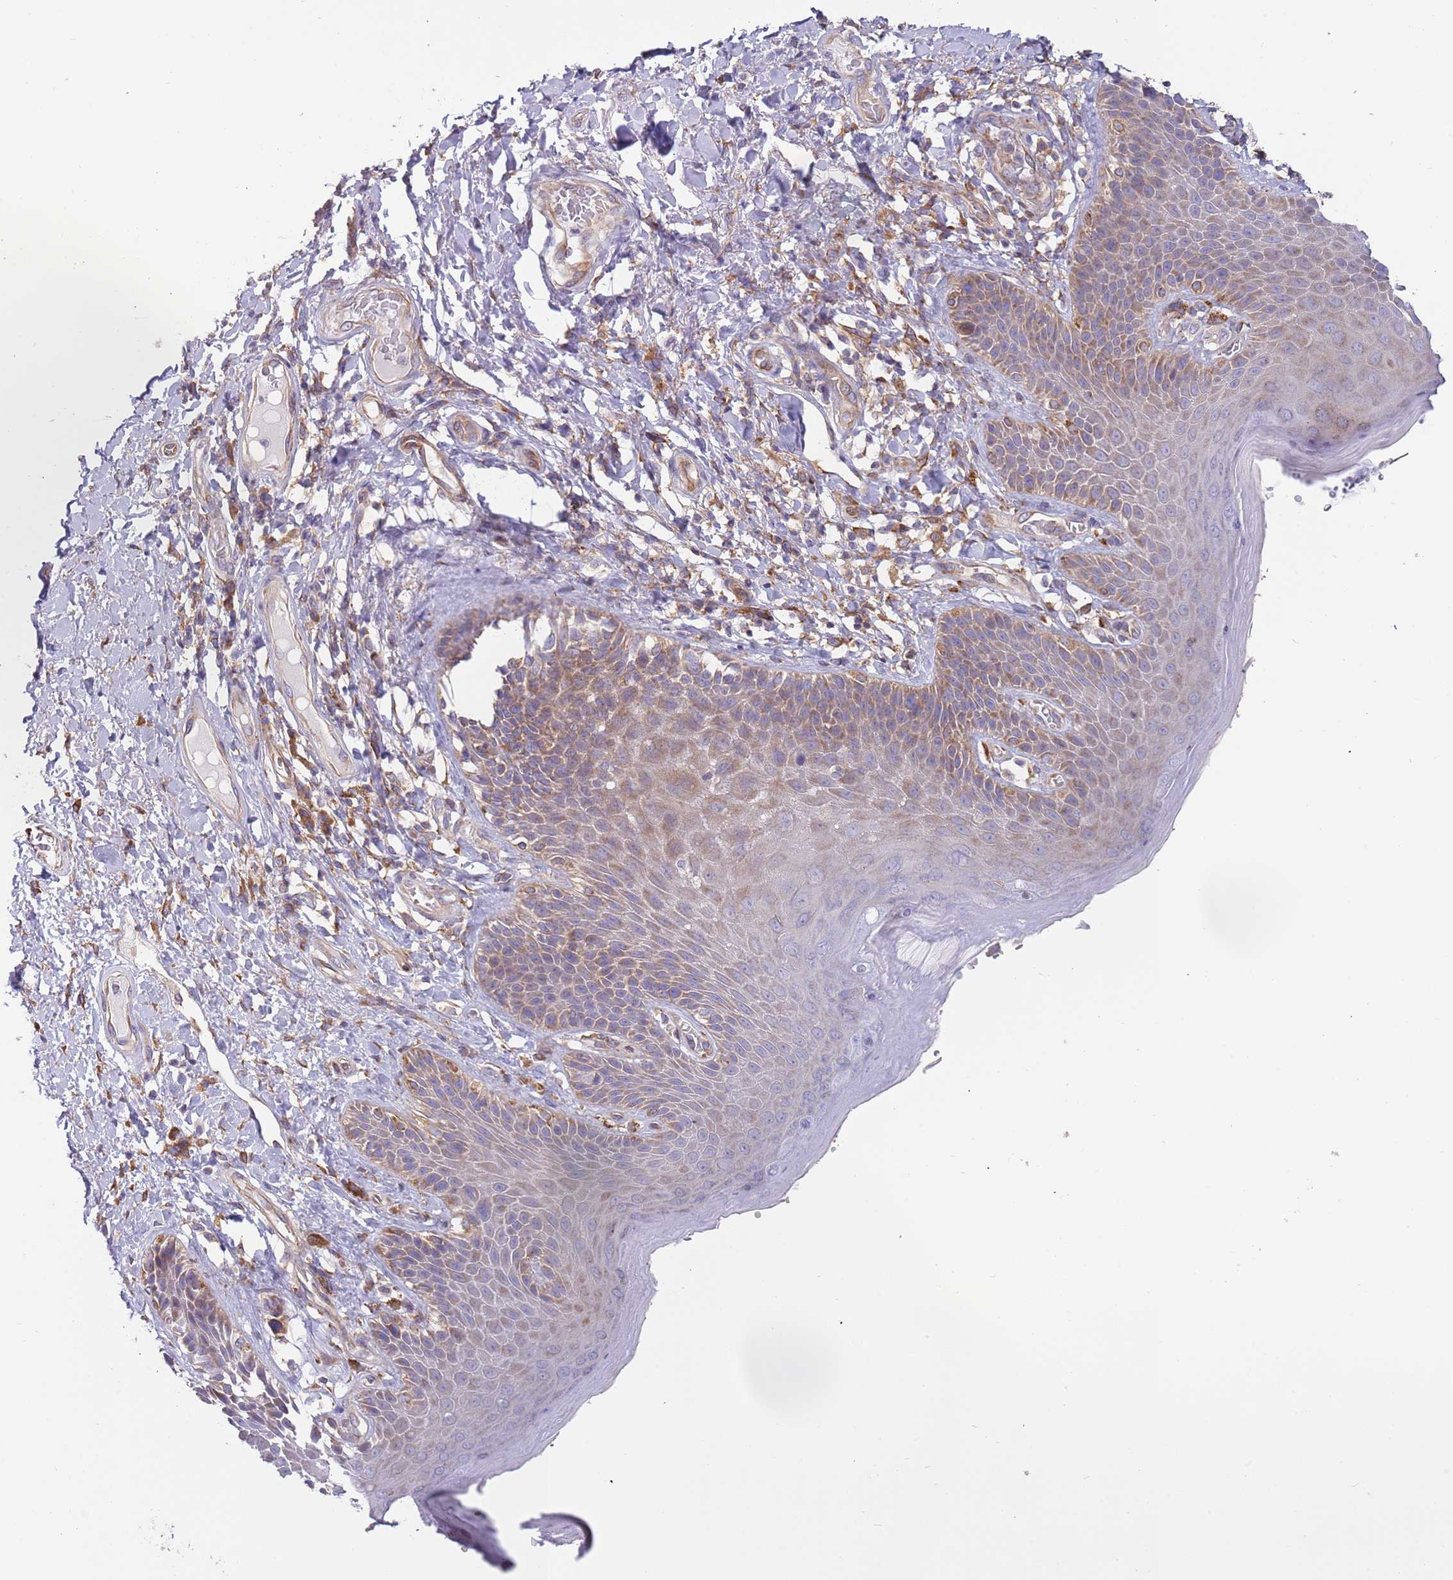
{"staining": {"intensity": "moderate", "quantity": ">75%", "location": "cytoplasmic/membranous"}, "tissue": "skin", "cell_type": "Epidermal cells", "image_type": "normal", "snomed": [{"axis": "morphology", "description": "Normal tissue, NOS"}, {"axis": "topography", "description": "Anal"}], "caption": "Protein expression analysis of benign human skin reveals moderate cytoplasmic/membranous staining in about >75% of epidermal cells.", "gene": "ARMCX6", "patient": {"sex": "female", "age": 89}}